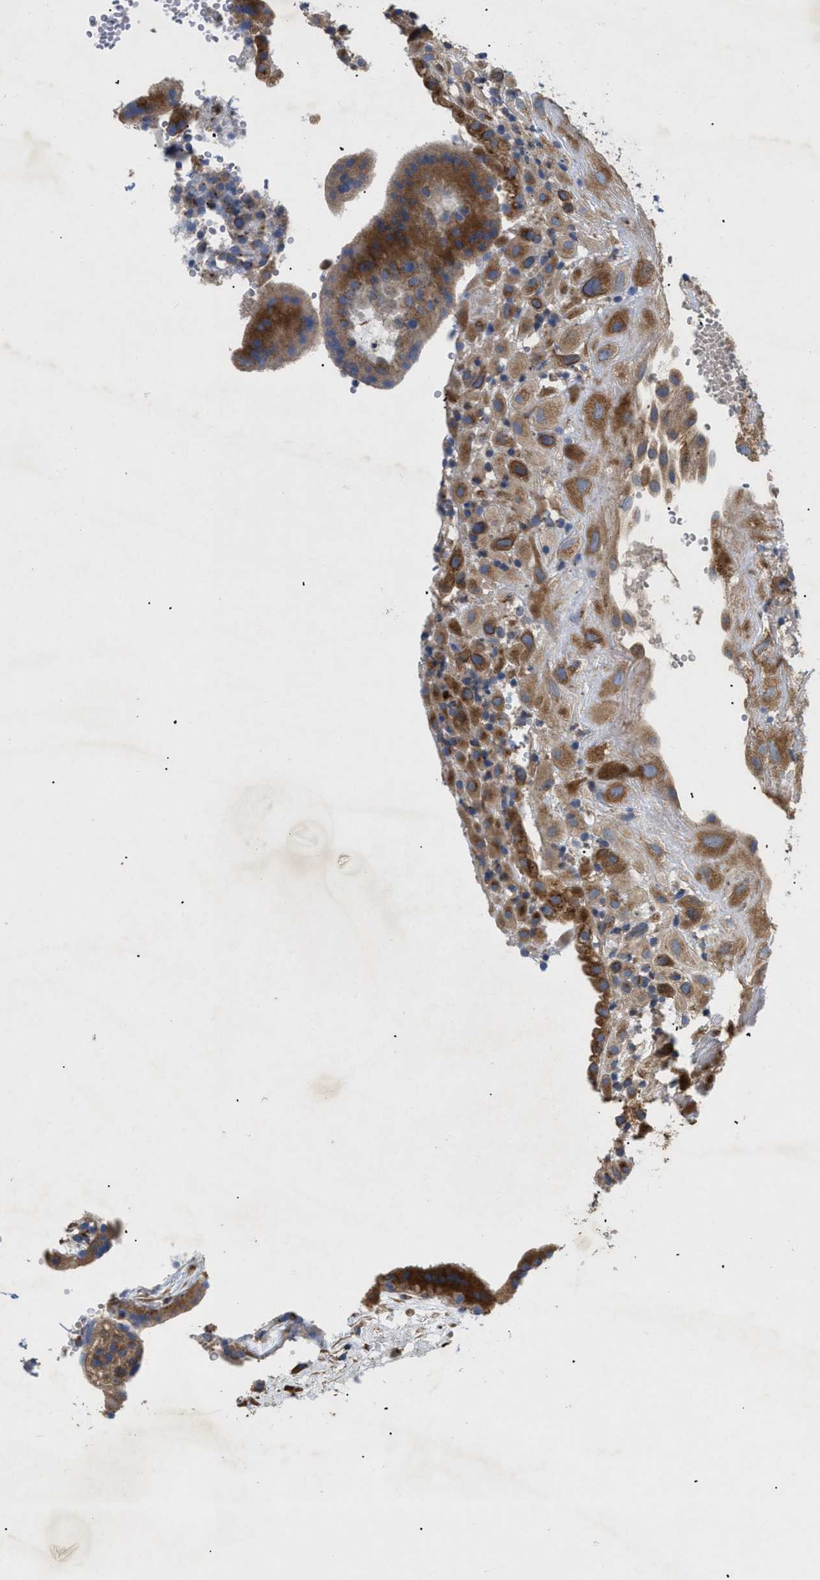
{"staining": {"intensity": "strong", "quantity": ">75%", "location": "cytoplasmic/membranous"}, "tissue": "placenta", "cell_type": "Decidual cells", "image_type": "normal", "snomed": [{"axis": "morphology", "description": "Normal tissue, NOS"}, {"axis": "topography", "description": "Placenta"}], "caption": "Protein positivity by immunohistochemistry (IHC) exhibits strong cytoplasmic/membranous staining in about >75% of decidual cells in unremarkable placenta.", "gene": "SLC50A1", "patient": {"sex": "female", "age": 18}}